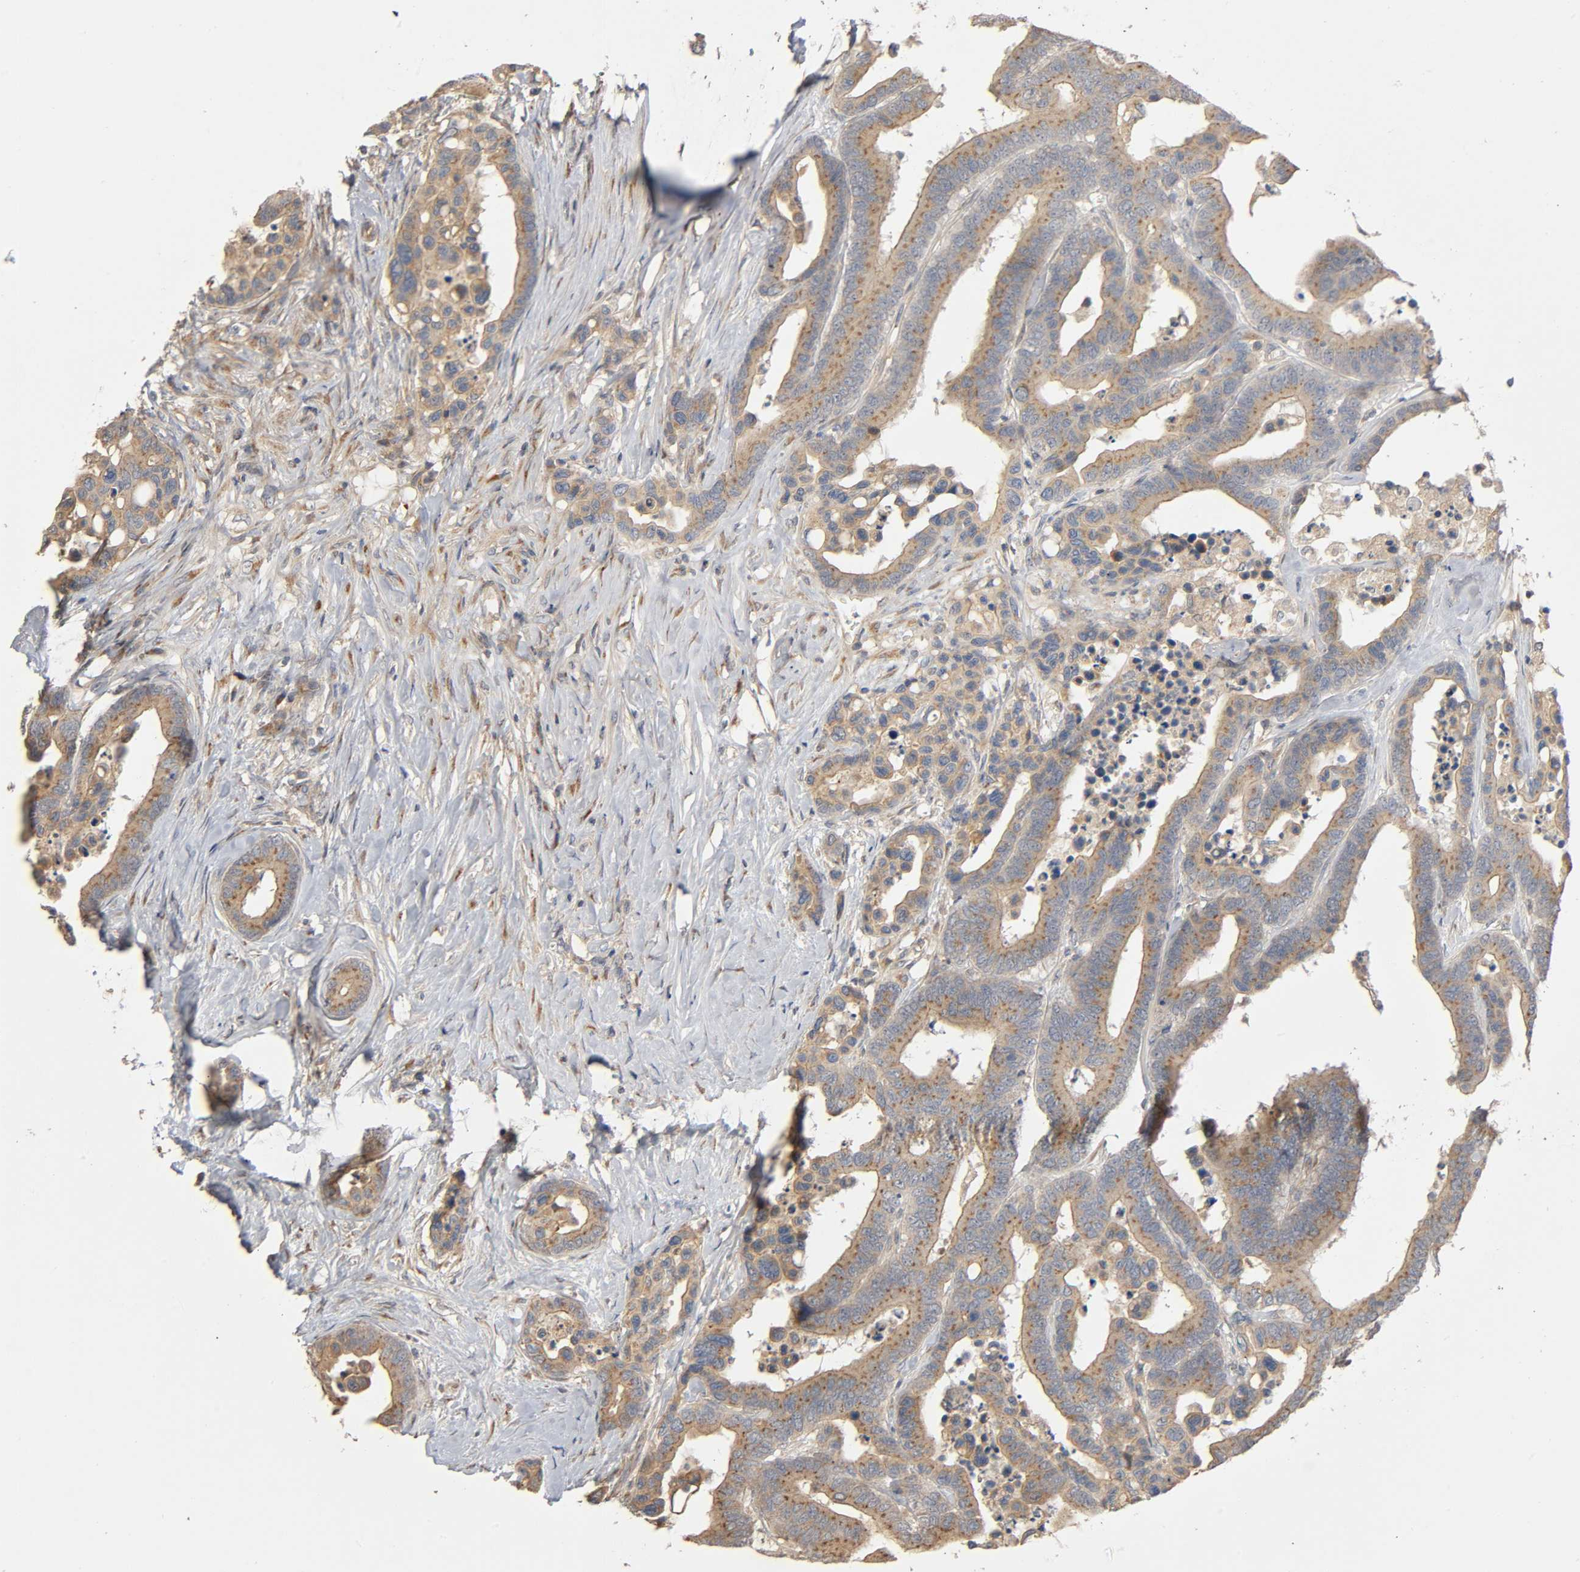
{"staining": {"intensity": "weak", "quantity": ">75%", "location": "cytoplasmic/membranous"}, "tissue": "colorectal cancer", "cell_type": "Tumor cells", "image_type": "cancer", "snomed": [{"axis": "morphology", "description": "Adenocarcinoma, NOS"}, {"axis": "topography", "description": "Colon"}], "caption": "A photomicrograph showing weak cytoplasmic/membranous positivity in approximately >75% of tumor cells in colorectal cancer, as visualized by brown immunohistochemical staining.", "gene": "SGSM1", "patient": {"sex": "male", "age": 82}}